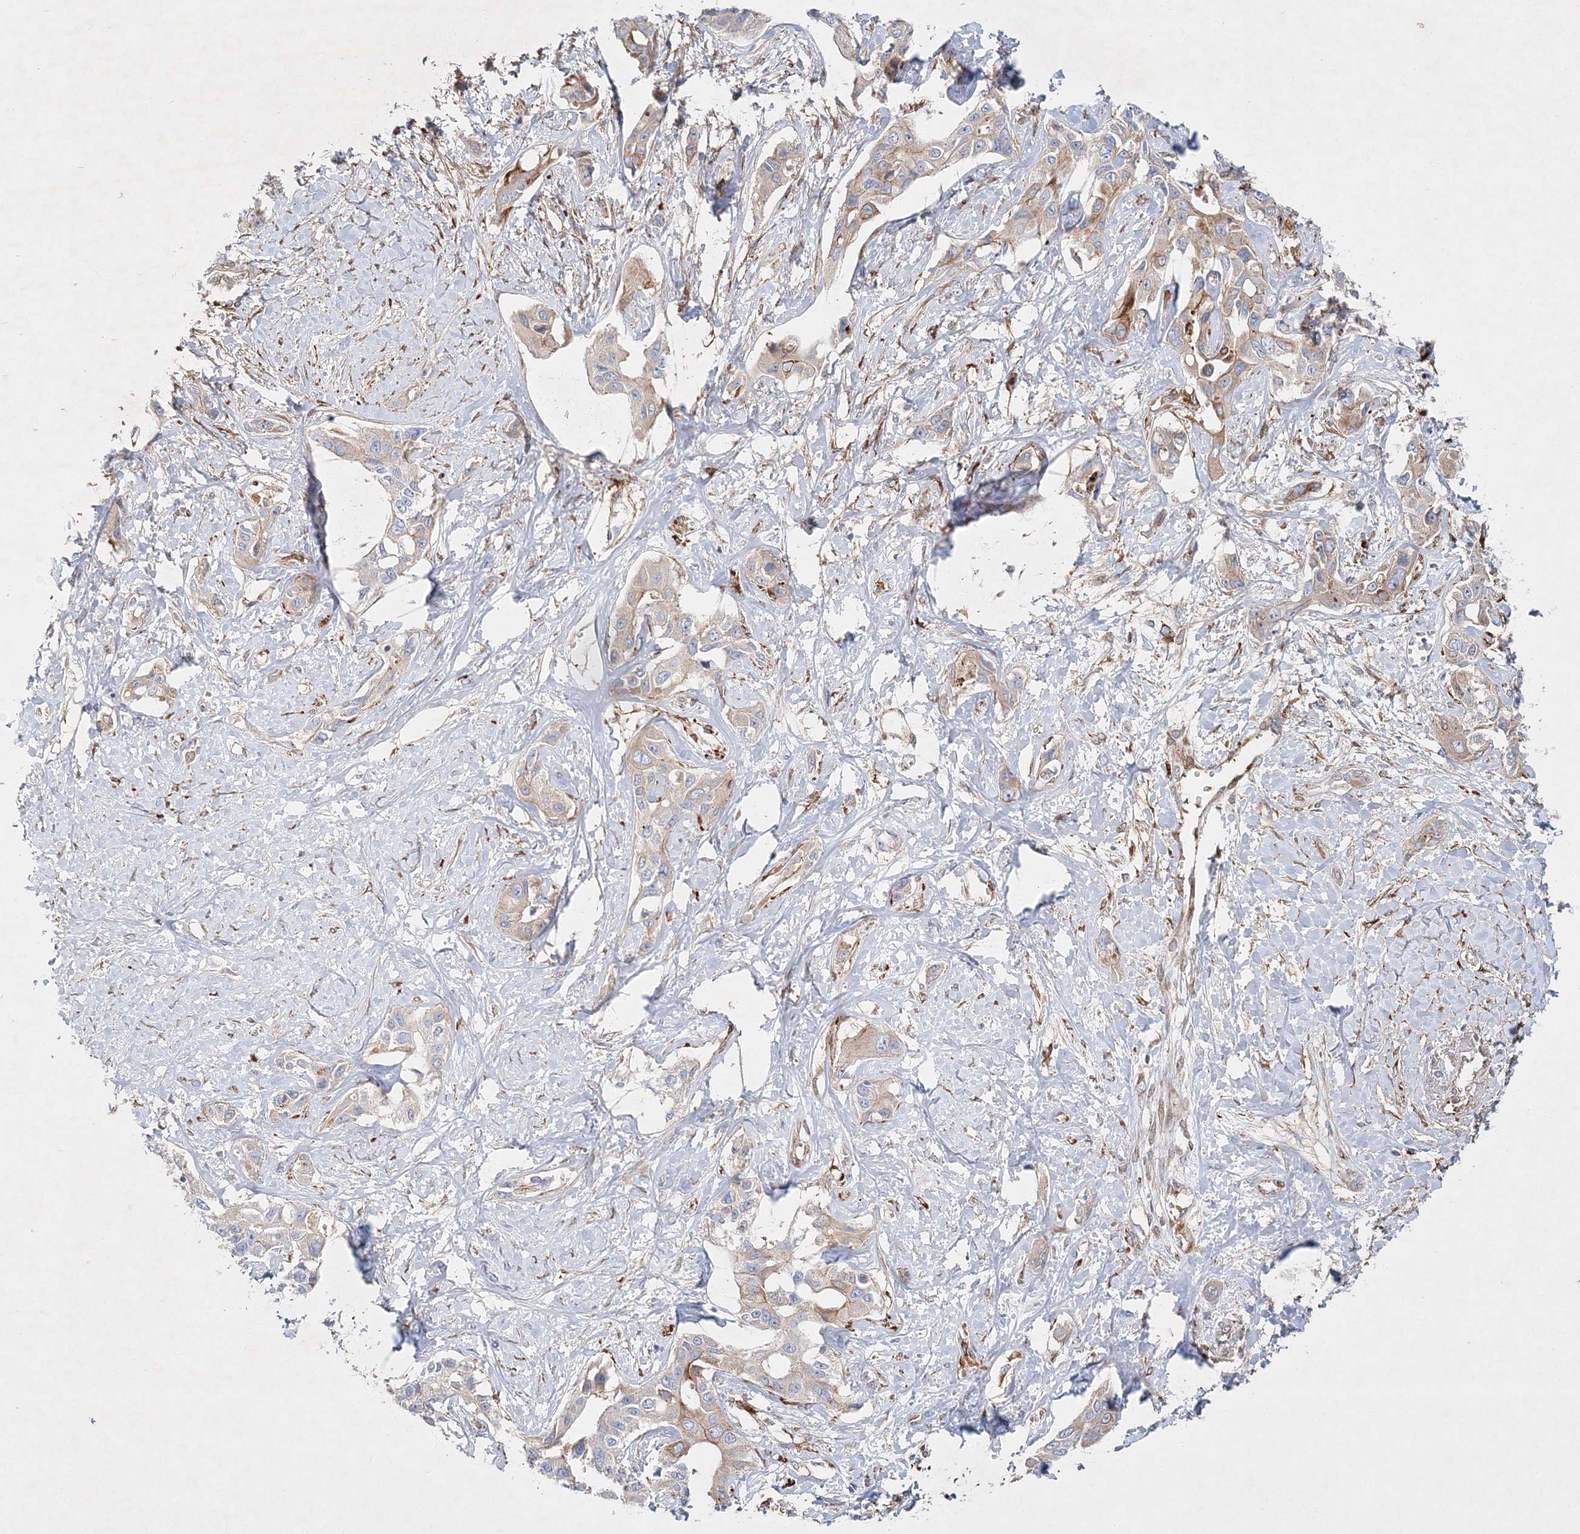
{"staining": {"intensity": "weak", "quantity": "25%-75%", "location": "cytoplasmic/membranous"}, "tissue": "liver cancer", "cell_type": "Tumor cells", "image_type": "cancer", "snomed": [{"axis": "morphology", "description": "Cholangiocarcinoma"}, {"axis": "topography", "description": "Liver"}], "caption": "IHC of liver cholangiocarcinoma shows low levels of weak cytoplasmic/membranous positivity in approximately 25%-75% of tumor cells.", "gene": "ZFYVE16", "patient": {"sex": "male", "age": 59}}